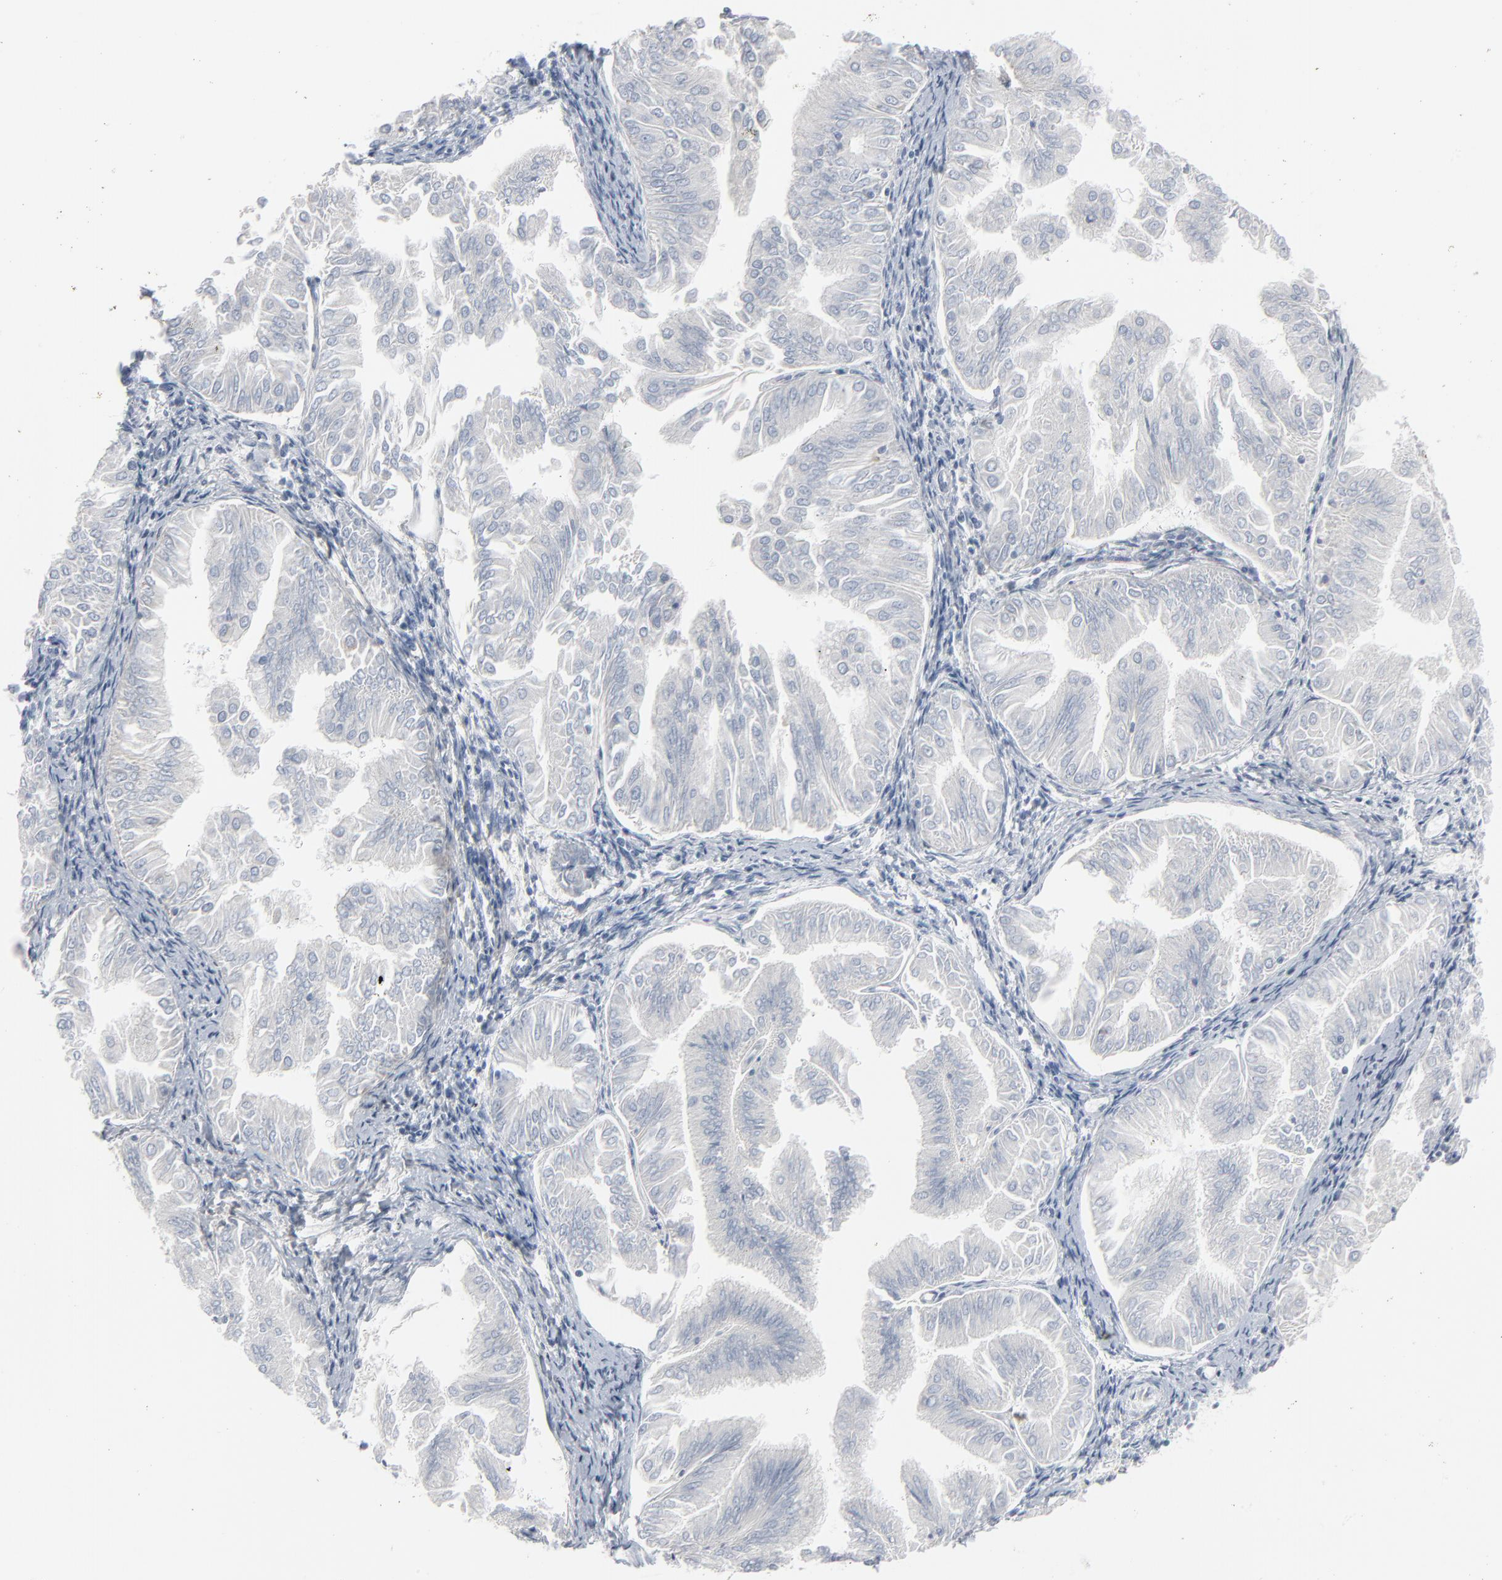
{"staining": {"intensity": "negative", "quantity": "none", "location": "none"}, "tissue": "endometrial cancer", "cell_type": "Tumor cells", "image_type": "cancer", "snomed": [{"axis": "morphology", "description": "Adenocarcinoma, NOS"}, {"axis": "topography", "description": "Endometrium"}], "caption": "There is no significant expression in tumor cells of endometrial cancer. (DAB immunohistochemistry with hematoxylin counter stain).", "gene": "BGN", "patient": {"sex": "female", "age": 53}}